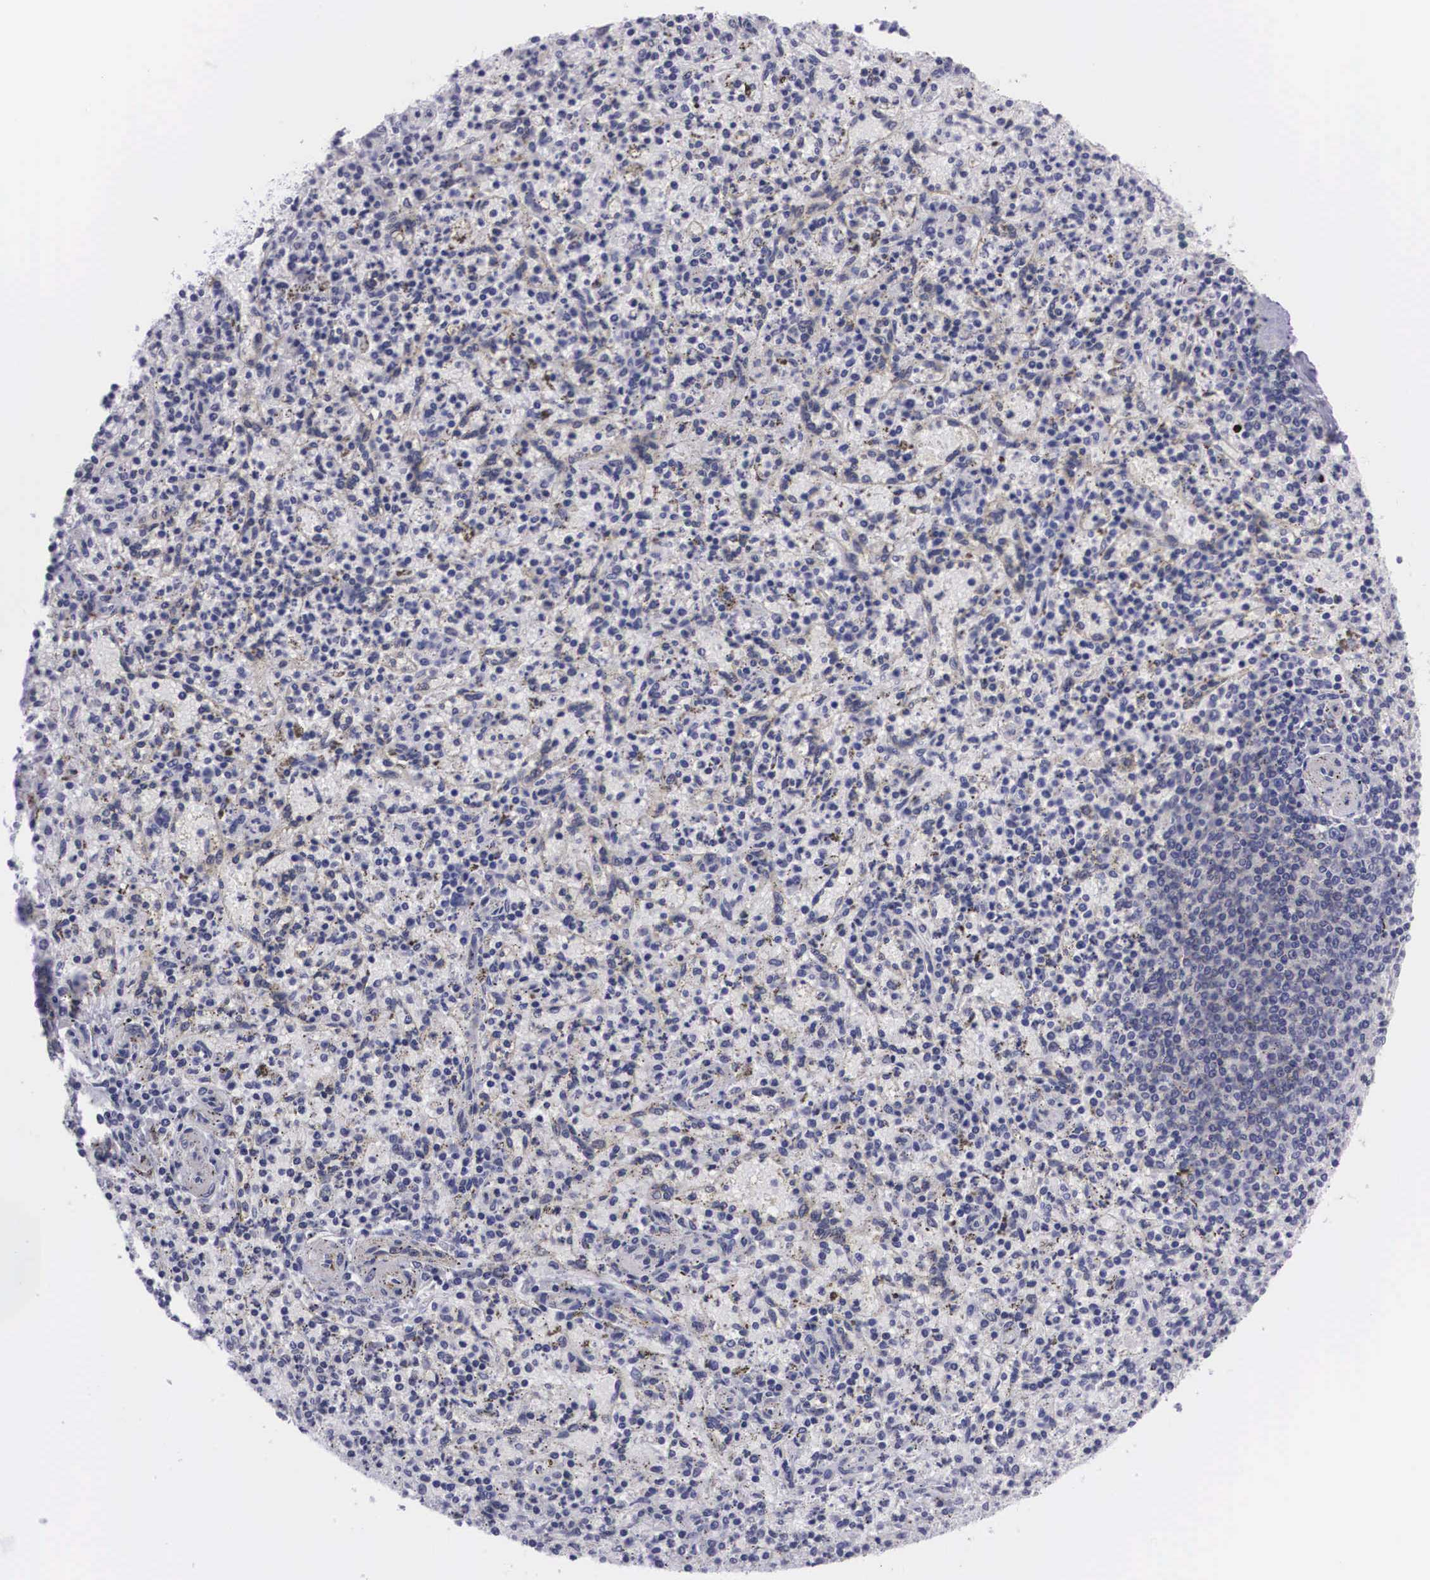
{"staining": {"intensity": "negative", "quantity": "none", "location": "none"}, "tissue": "spleen", "cell_type": "Cells in red pulp", "image_type": "normal", "snomed": [{"axis": "morphology", "description": "Normal tissue, NOS"}, {"axis": "topography", "description": "Spleen"}], "caption": "Immunohistochemistry (IHC) histopathology image of benign human spleen stained for a protein (brown), which displays no expression in cells in red pulp.", "gene": "C22orf31", "patient": {"sex": "male", "age": 72}}